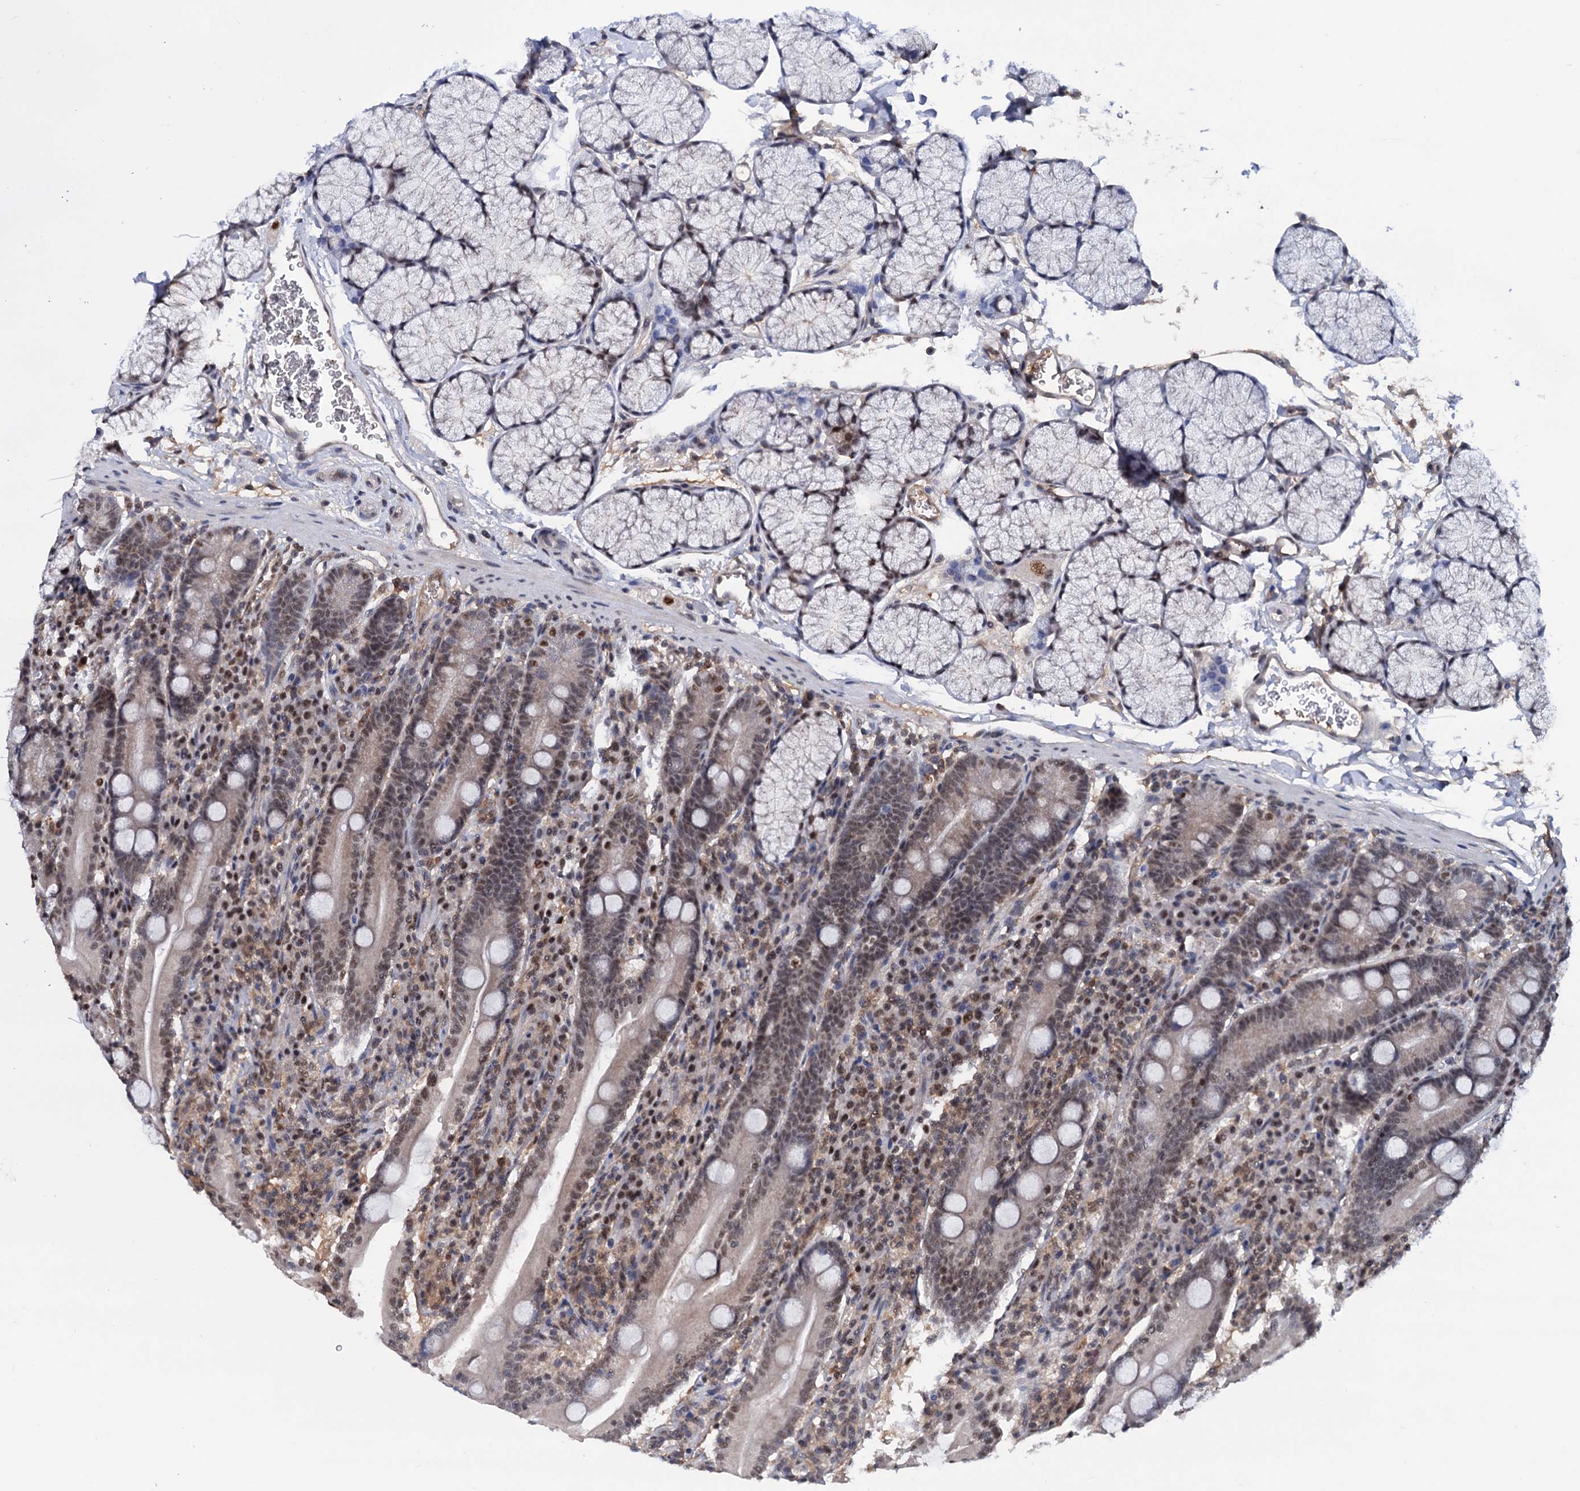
{"staining": {"intensity": "moderate", "quantity": "25%-75%", "location": "nuclear"}, "tissue": "duodenum", "cell_type": "Glandular cells", "image_type": "normal", "snomed": [{"axis": "morphology", "description": "Normal tissue, NOS"}, {"axis": "topography", "description": "Duodenum"}], "caption": "A medium amount of moderate nuclear staining is seen in about 25%-75% of glandular cells in normal duodenum.", "gene": "TBC1D12", "patient": {"sex": "male", "age": 35}}